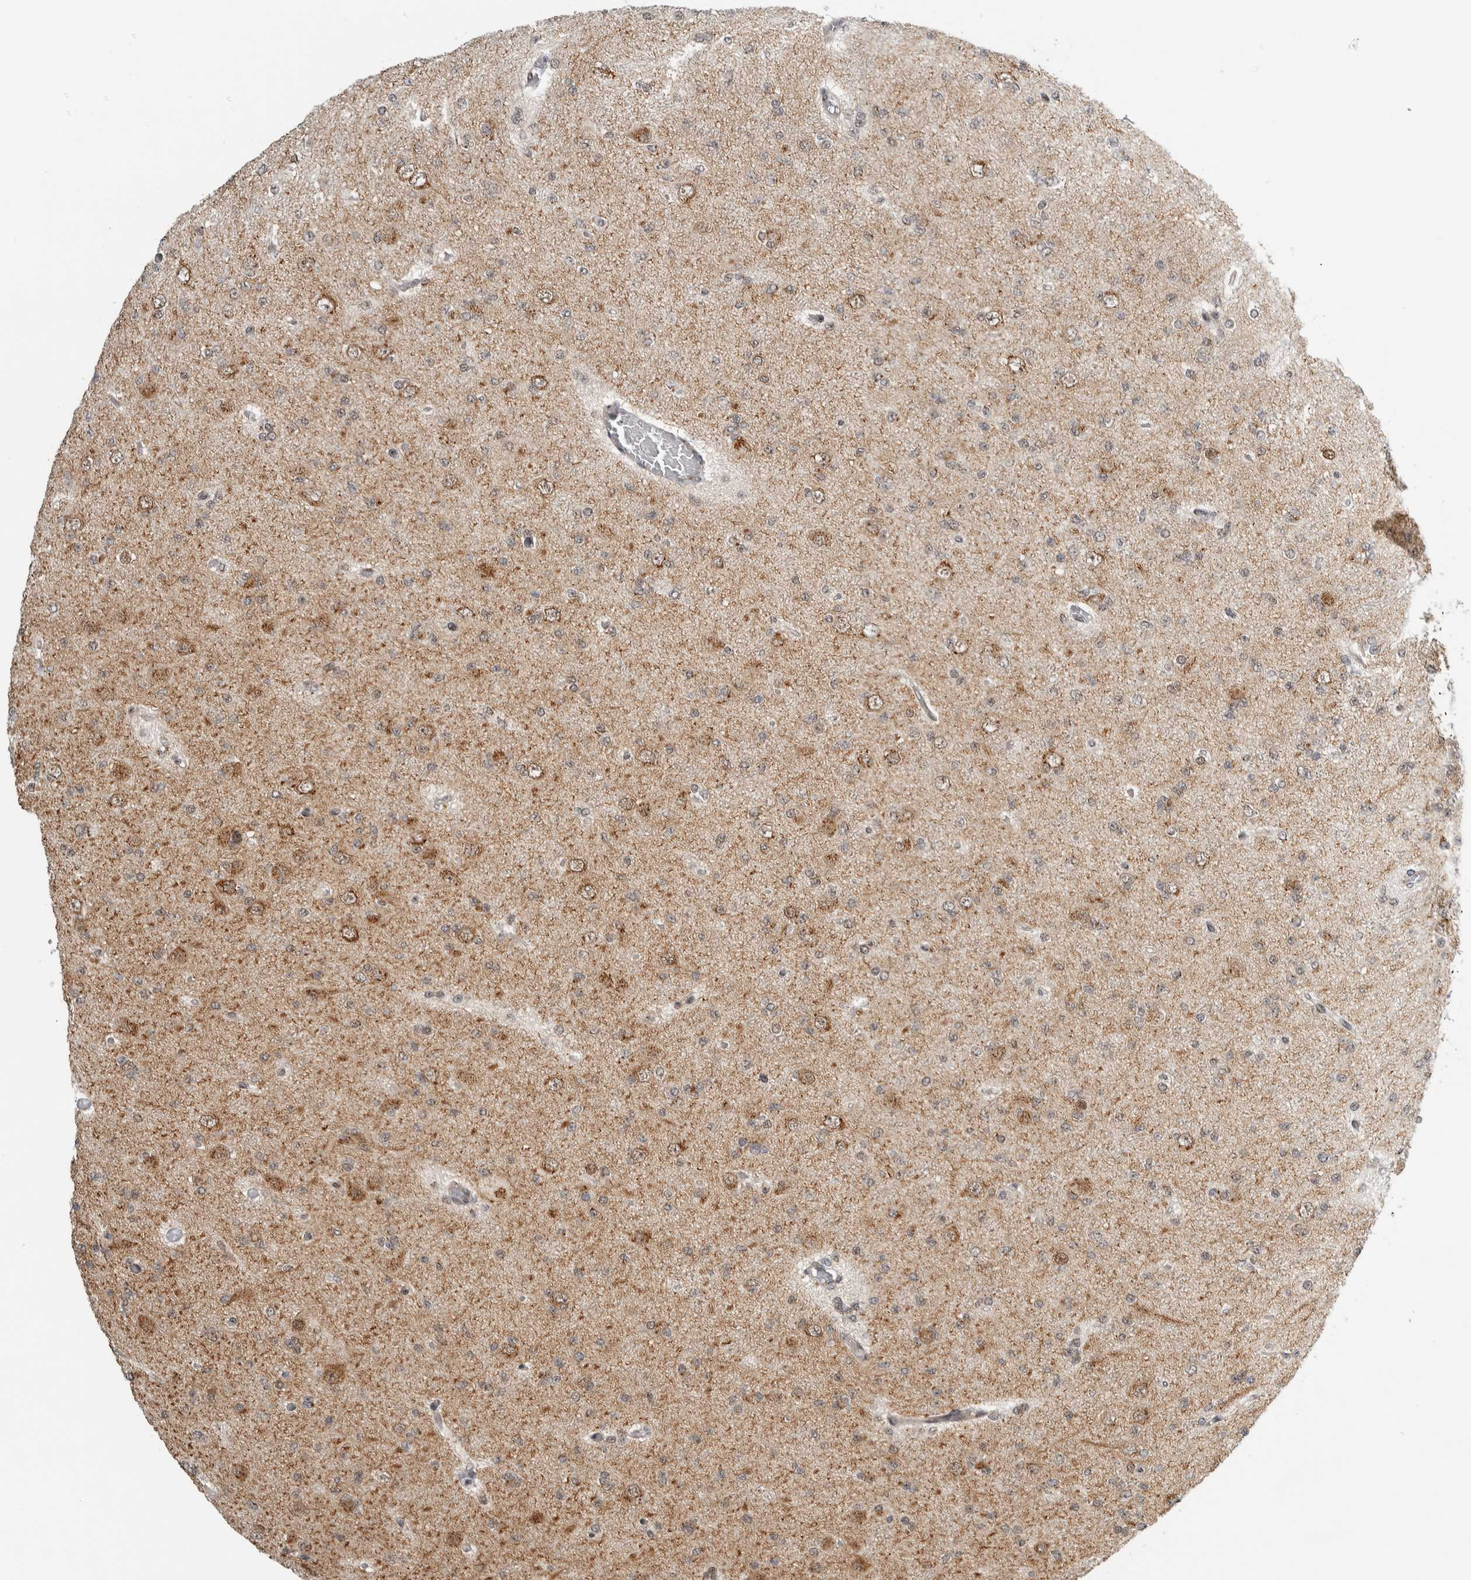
{"staining": {"intensity": "weak", "quantity": "25%-75%", "location": "cytoplasmic/membranous,nuclear"}, "tissue": "glioma", "cell_type": "Tumor cells", "image_type": "cancer", "snomed": [{"axis": "morphology", "description": "Glioma, malignant, Low grade"}, {"axis": "topography", "description": "Brain"}], "caption": "Human glioma stained with a protein marker displays weak staining in tumor cells.", "gene": "ZMYND8", "patient": {"sex": "female", "age": 22}}